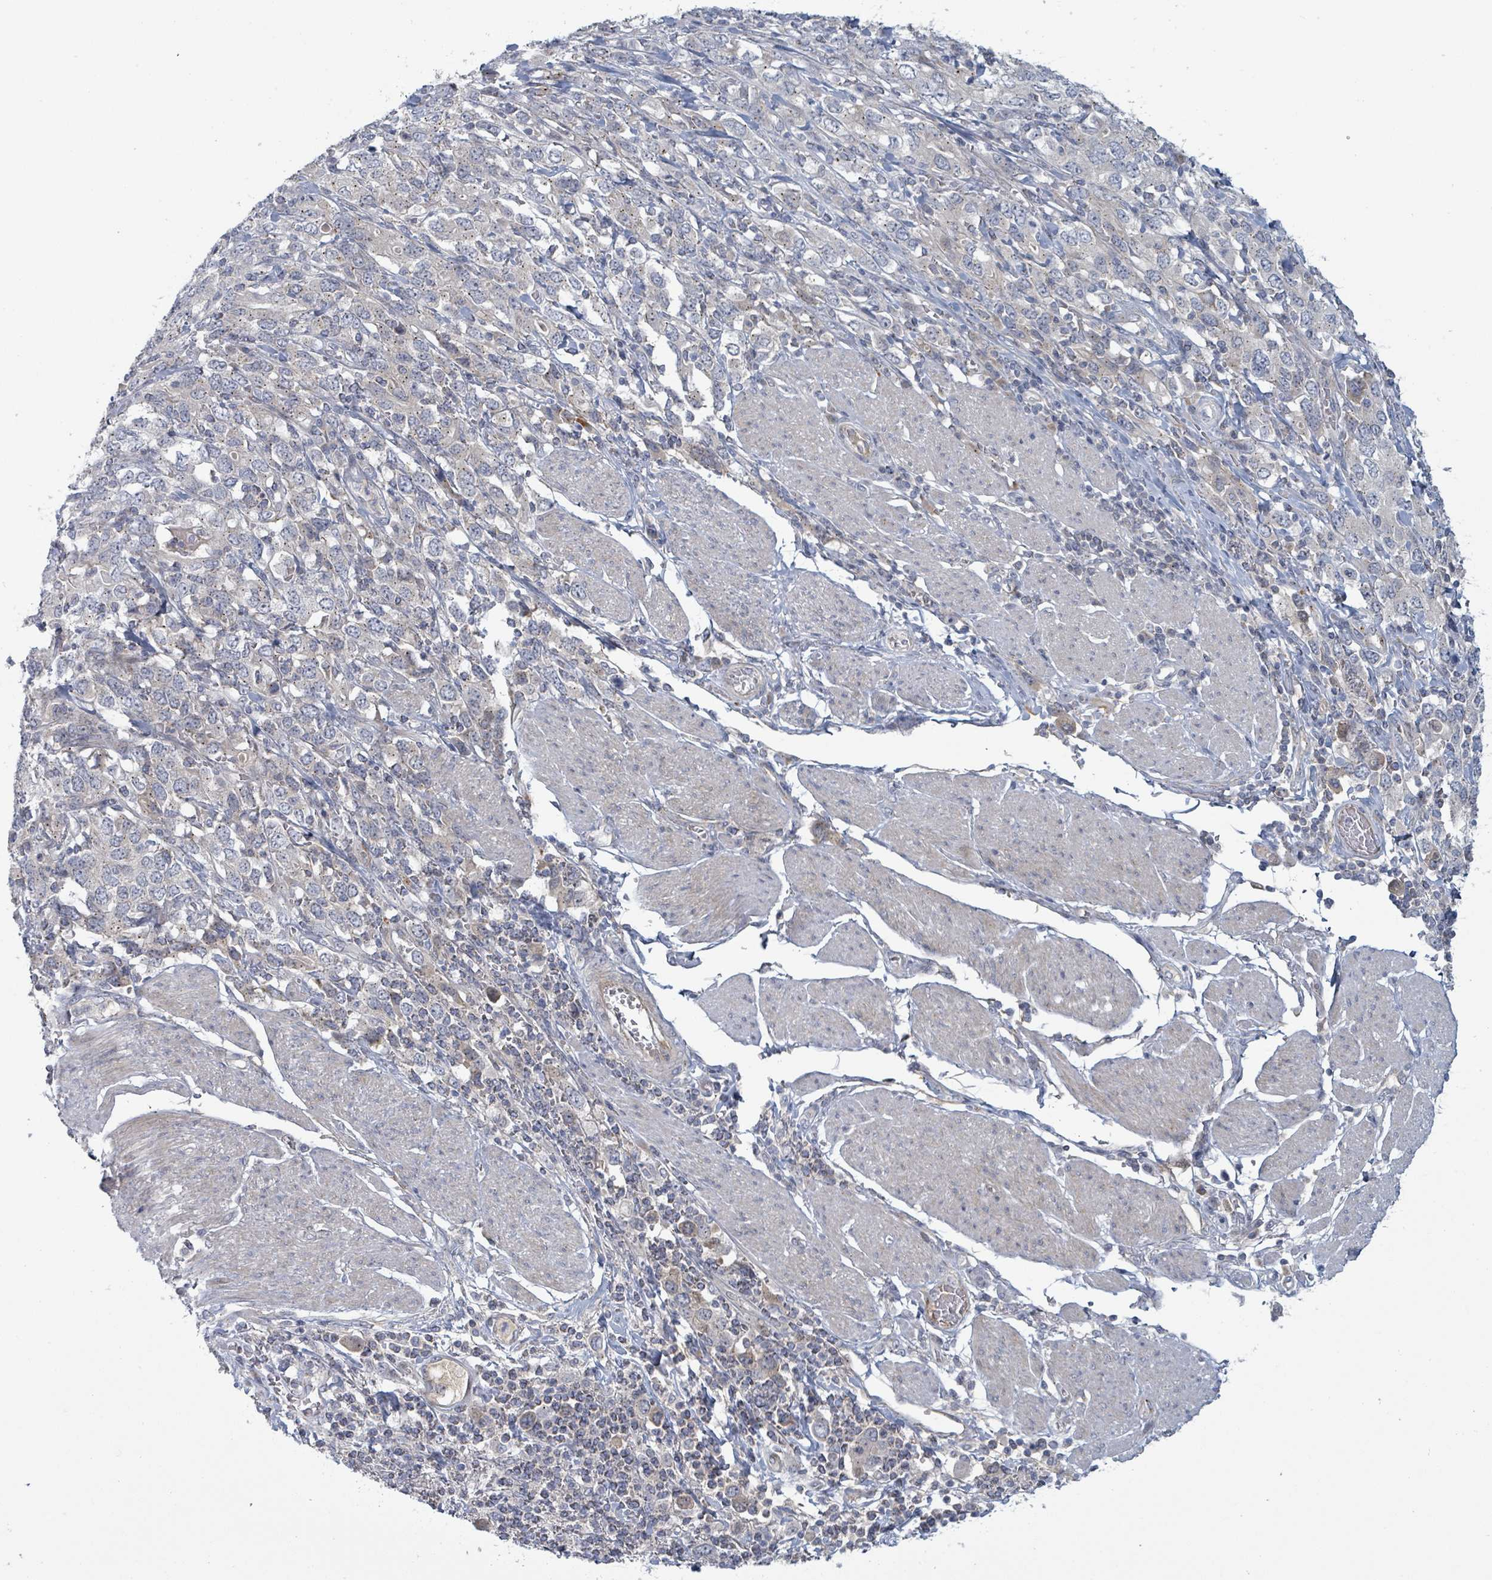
{"staining": {"intensity": "weak", "quantity": "<25%", "location": "cytoplasmic/membranous"}, "tissue": "stomach cancer", "cell_type": "Tumor cells", "image_type": "cancer", "snomed": [{"axis": "morphology", "description": "Adenocarcinoma, NOS"}, {"axis": "topography", "description": "Stomach, upper"}, {"axis": "topography", "description": "Stomach"}], "caption": "IHC photomicrograph of neoplastic tissue: adenocarcinoma (stomach) stained with DAB displays no significant protein expression in tumor cells.", "gene": "COL5A3", "patient": {"sex": "male", "age": 62}}